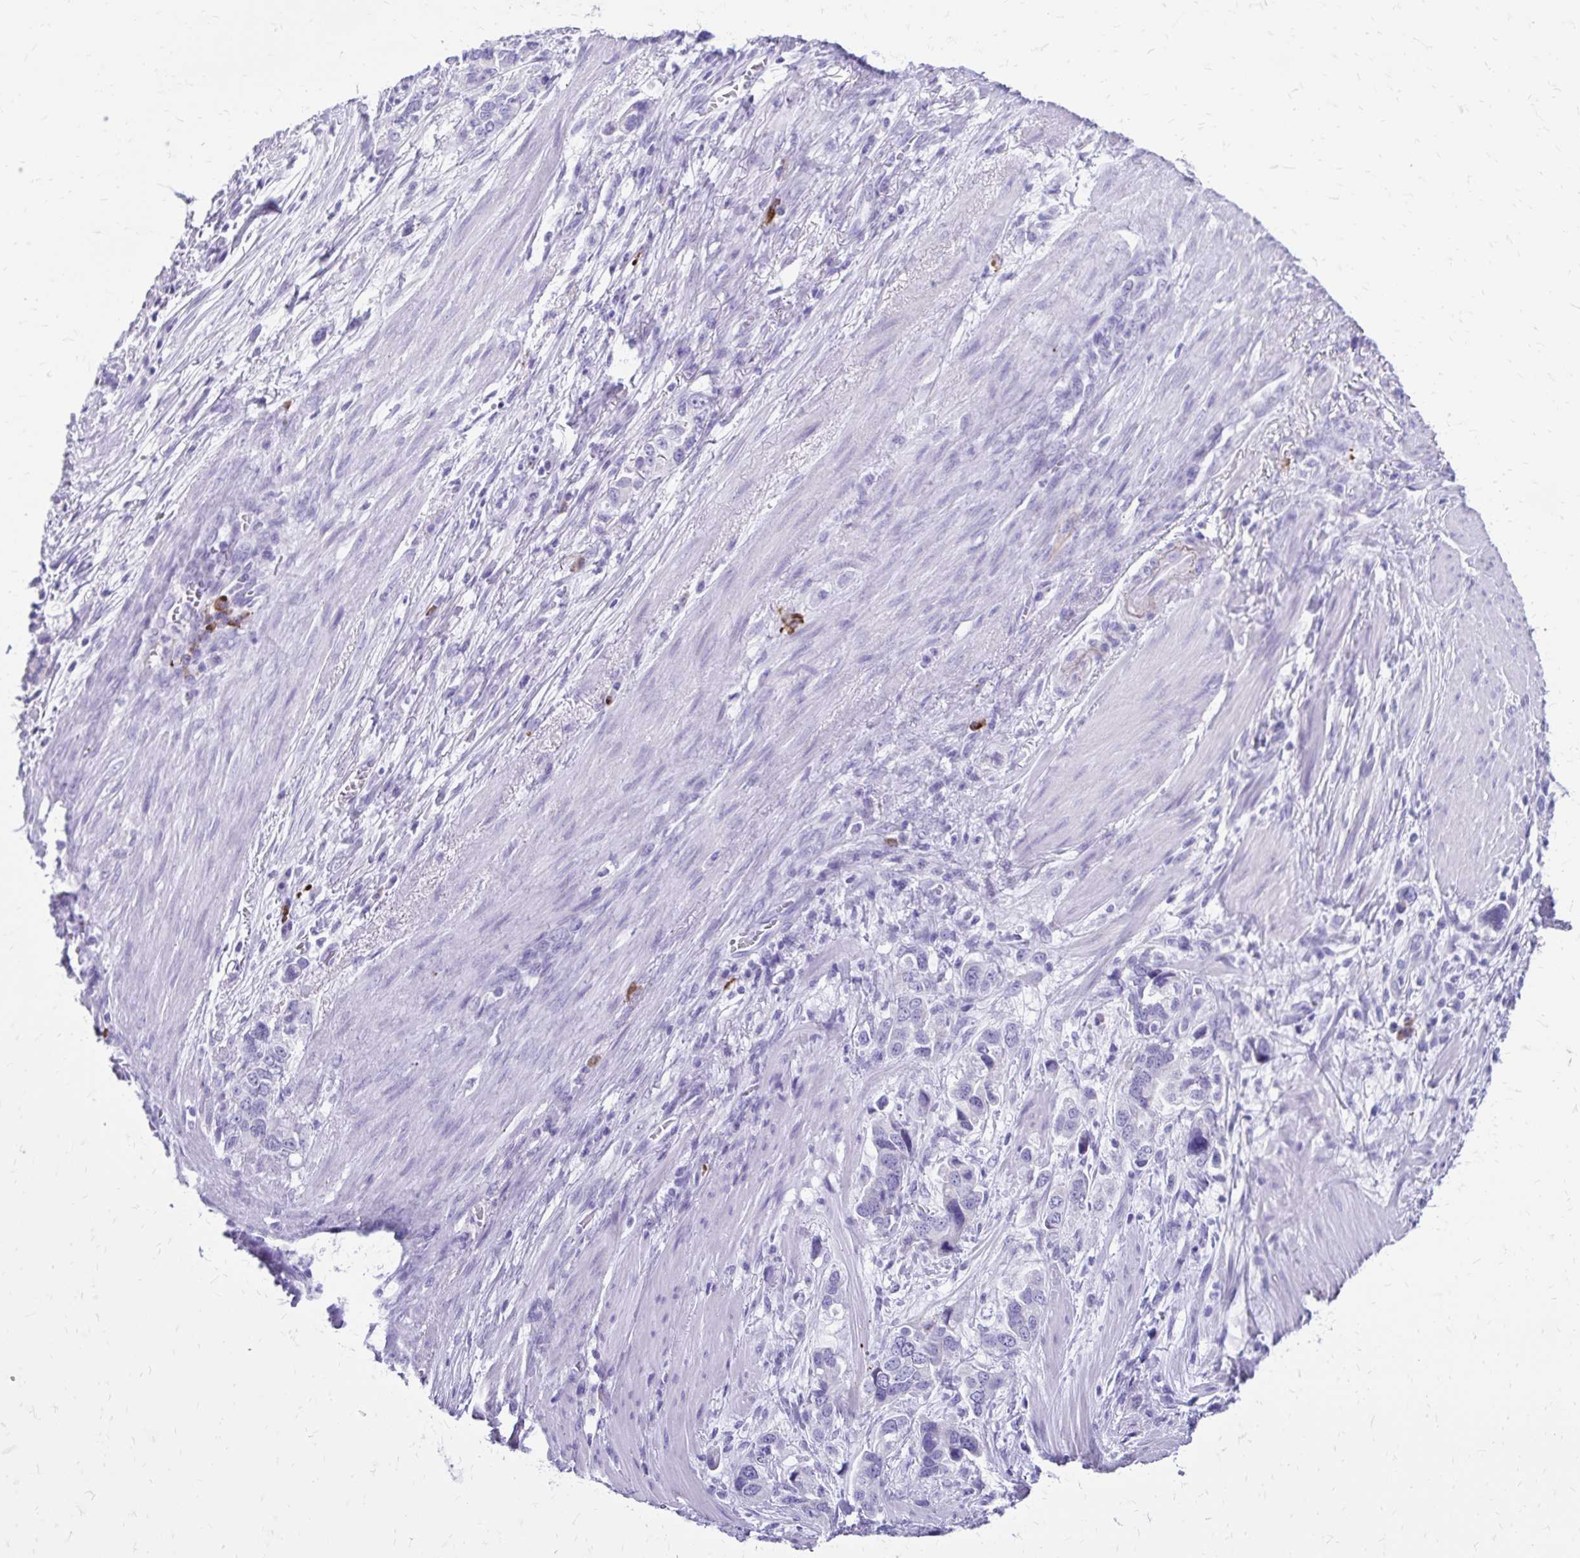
{"staining": {"intensity": "negative", "quantity": "none", "location": "none"}, "tissue": "stomach cancer", "cell_type": "Tumor cells", "image_type": "cancer", "snomed": [{"axis": "morphology", "description": "Adenocarcinoma, NOS"}, {"axis": "topography", "description": "Stomach, lower"}], "caption": "A high-resolution micrograph shows immunohistochemistry staining of stomach adenocarcinoma, which exhibits no significant expression in tumor cells.", "gene": "SATL1", "patient": {"sex": "female", "age": 93}}